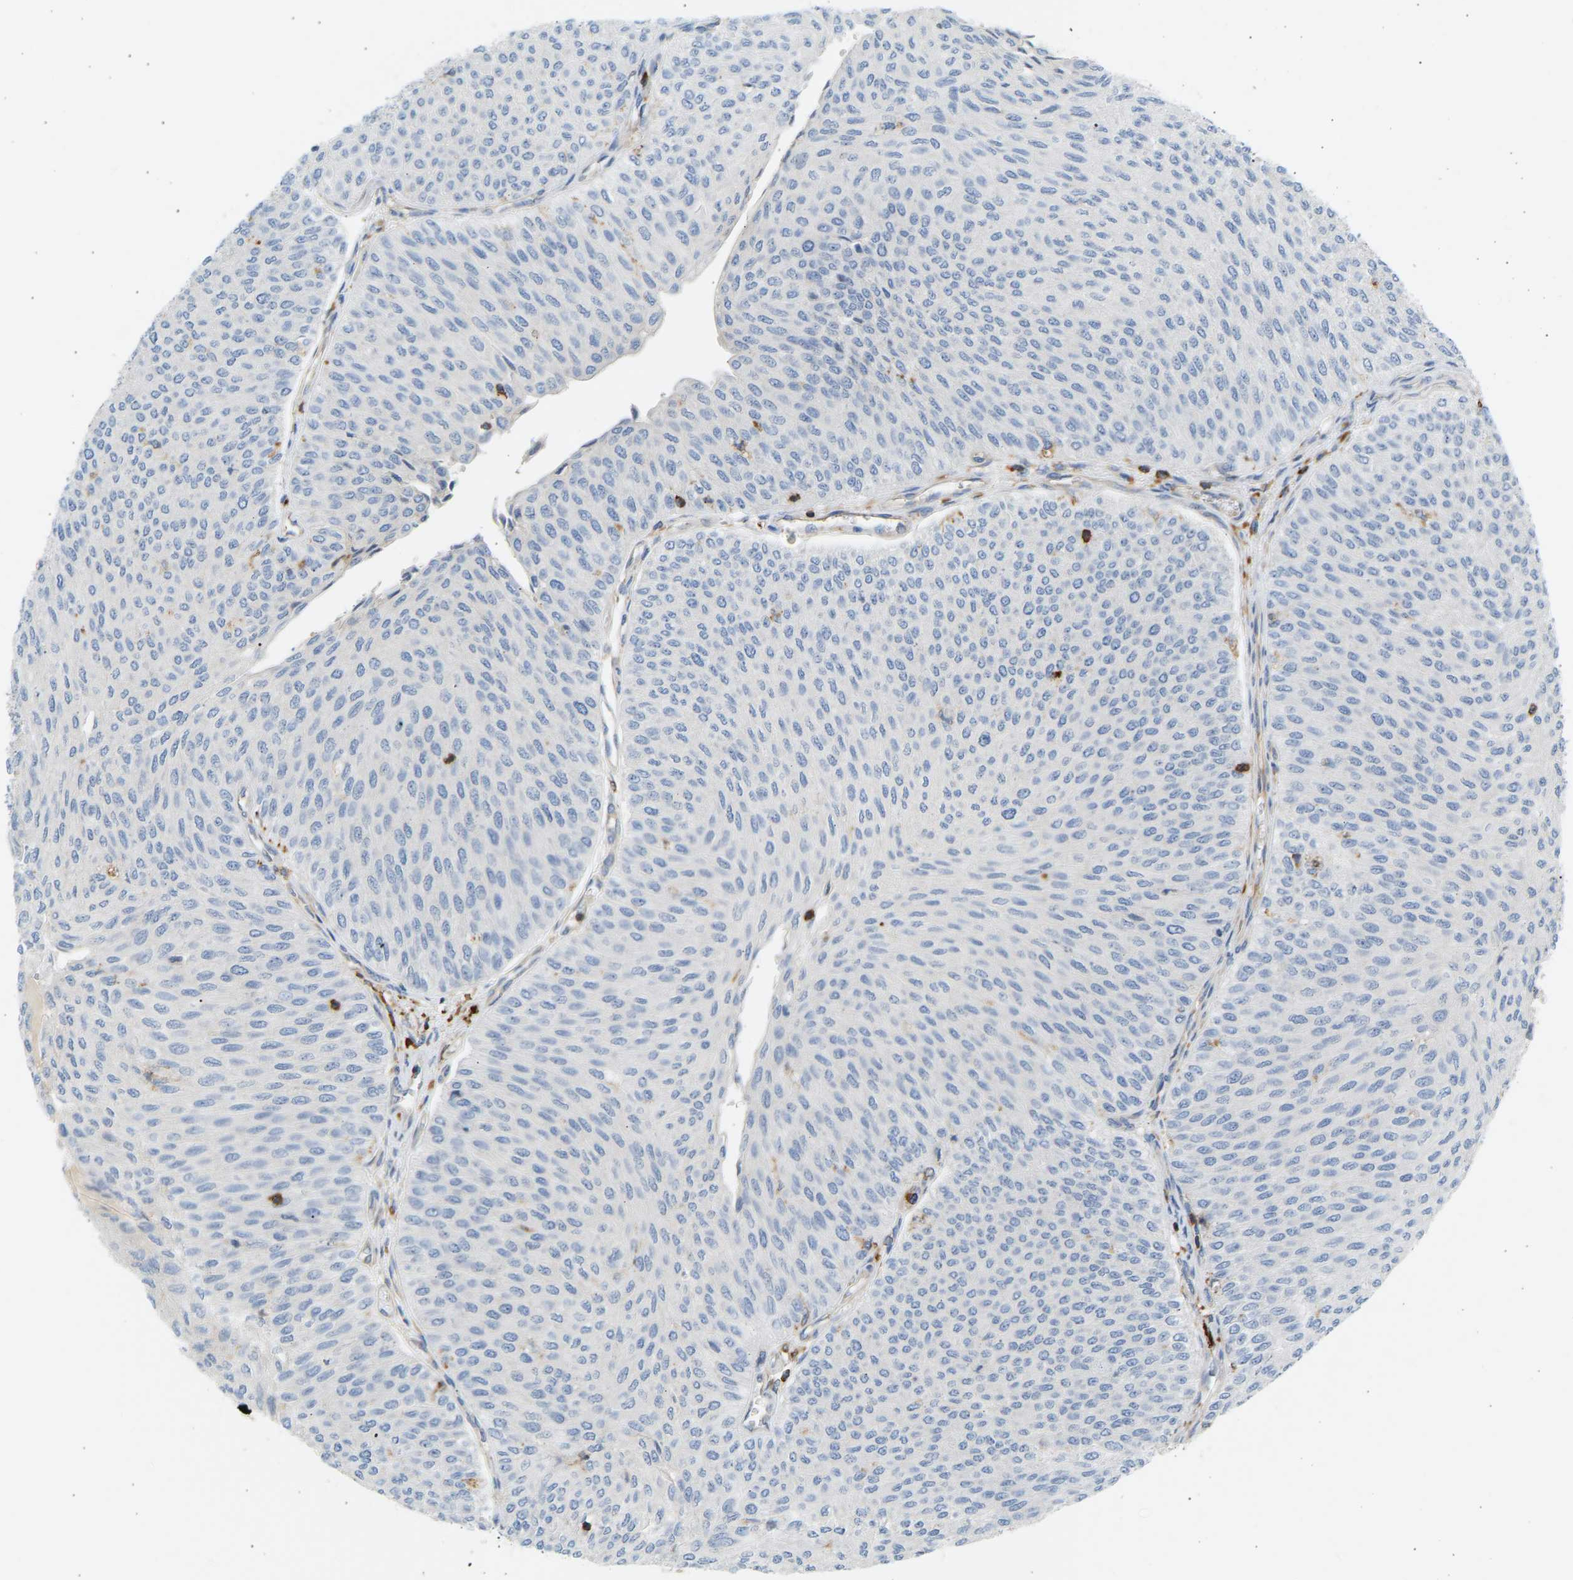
{"staining": {"intensity": "negative", "quantity": "none", "location": "none"}, "tissue": "urothelial cancer", "cell_type": "Tumor cells", "image_type": "cancer", "snomed": [{"axis": "morphology", "description": "Urothelial carcinoma, Low grade"}, {"axis": "topography", "description": "Urinary bladder"}], "caption": "There is no significant positivity in tumor cells of low-grade urothelial carcinoma.", "gene": "FNBP1", "patient": {"sex": "male", "age": 78}}